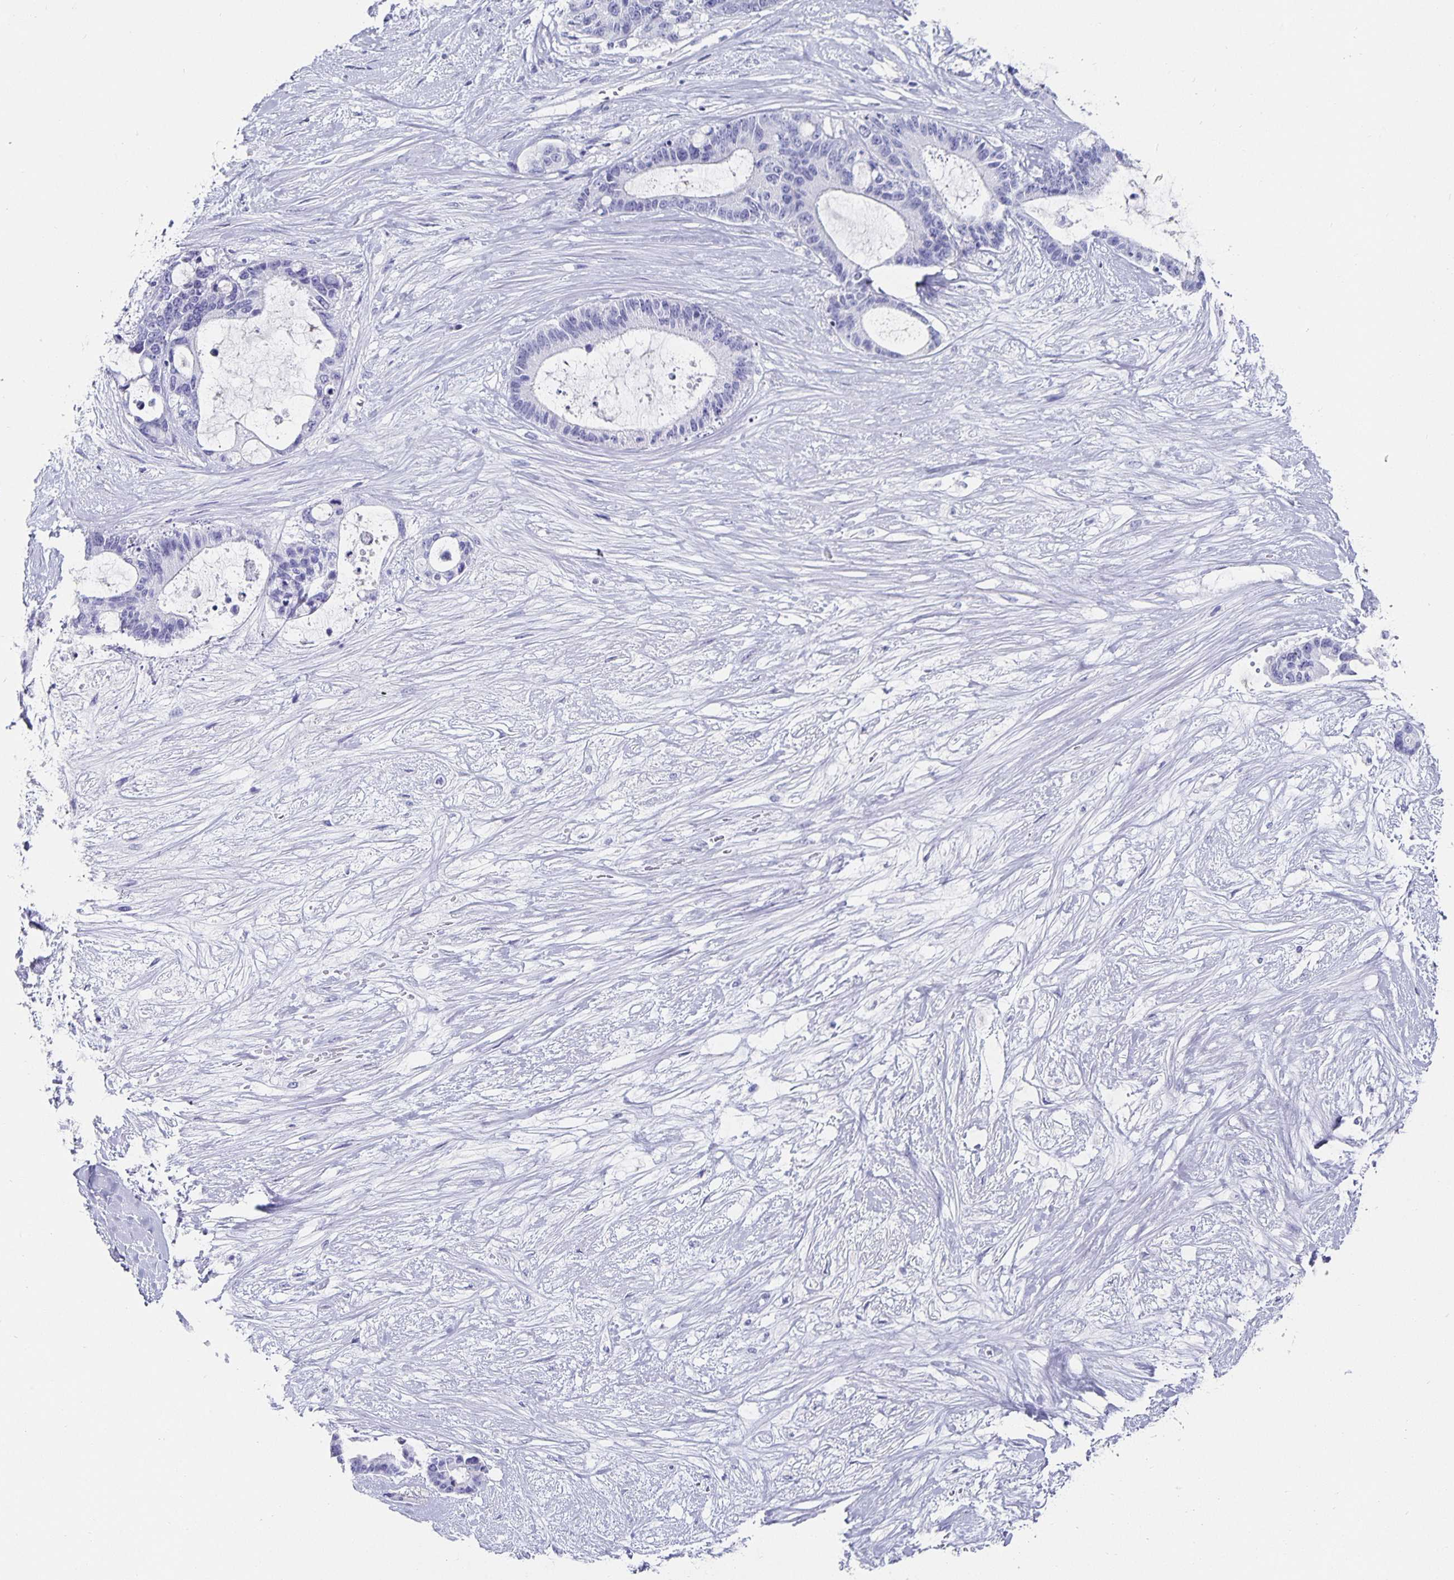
{"staining": {"intensity": "negative", "quantity": "none", "location": "none"}, "tissue": "liver cancer", "cell_type": "Tumor cells", "image_type": "cancer", "snomed": [{"axis": "morphology", "description": "Normal tissue, NOS"}, {"axis": "morphology", "description": "Cholangiocarcinoma"}, {"axis": "topography", "description": "Liver"}, {"axis": "topography", "description": "Peripheral nerve tissue"}], "caption": "Immunohistochemistry (IHC) photomicrograph of neoplastic tissue: human liver cholangiocarcinoma stained with DAB (3,3'-diaminobenzidine) displays no significant protein expression in tumor cells.", "gene": "CHGA", "patient": {"sex": "female", "age": 73}}